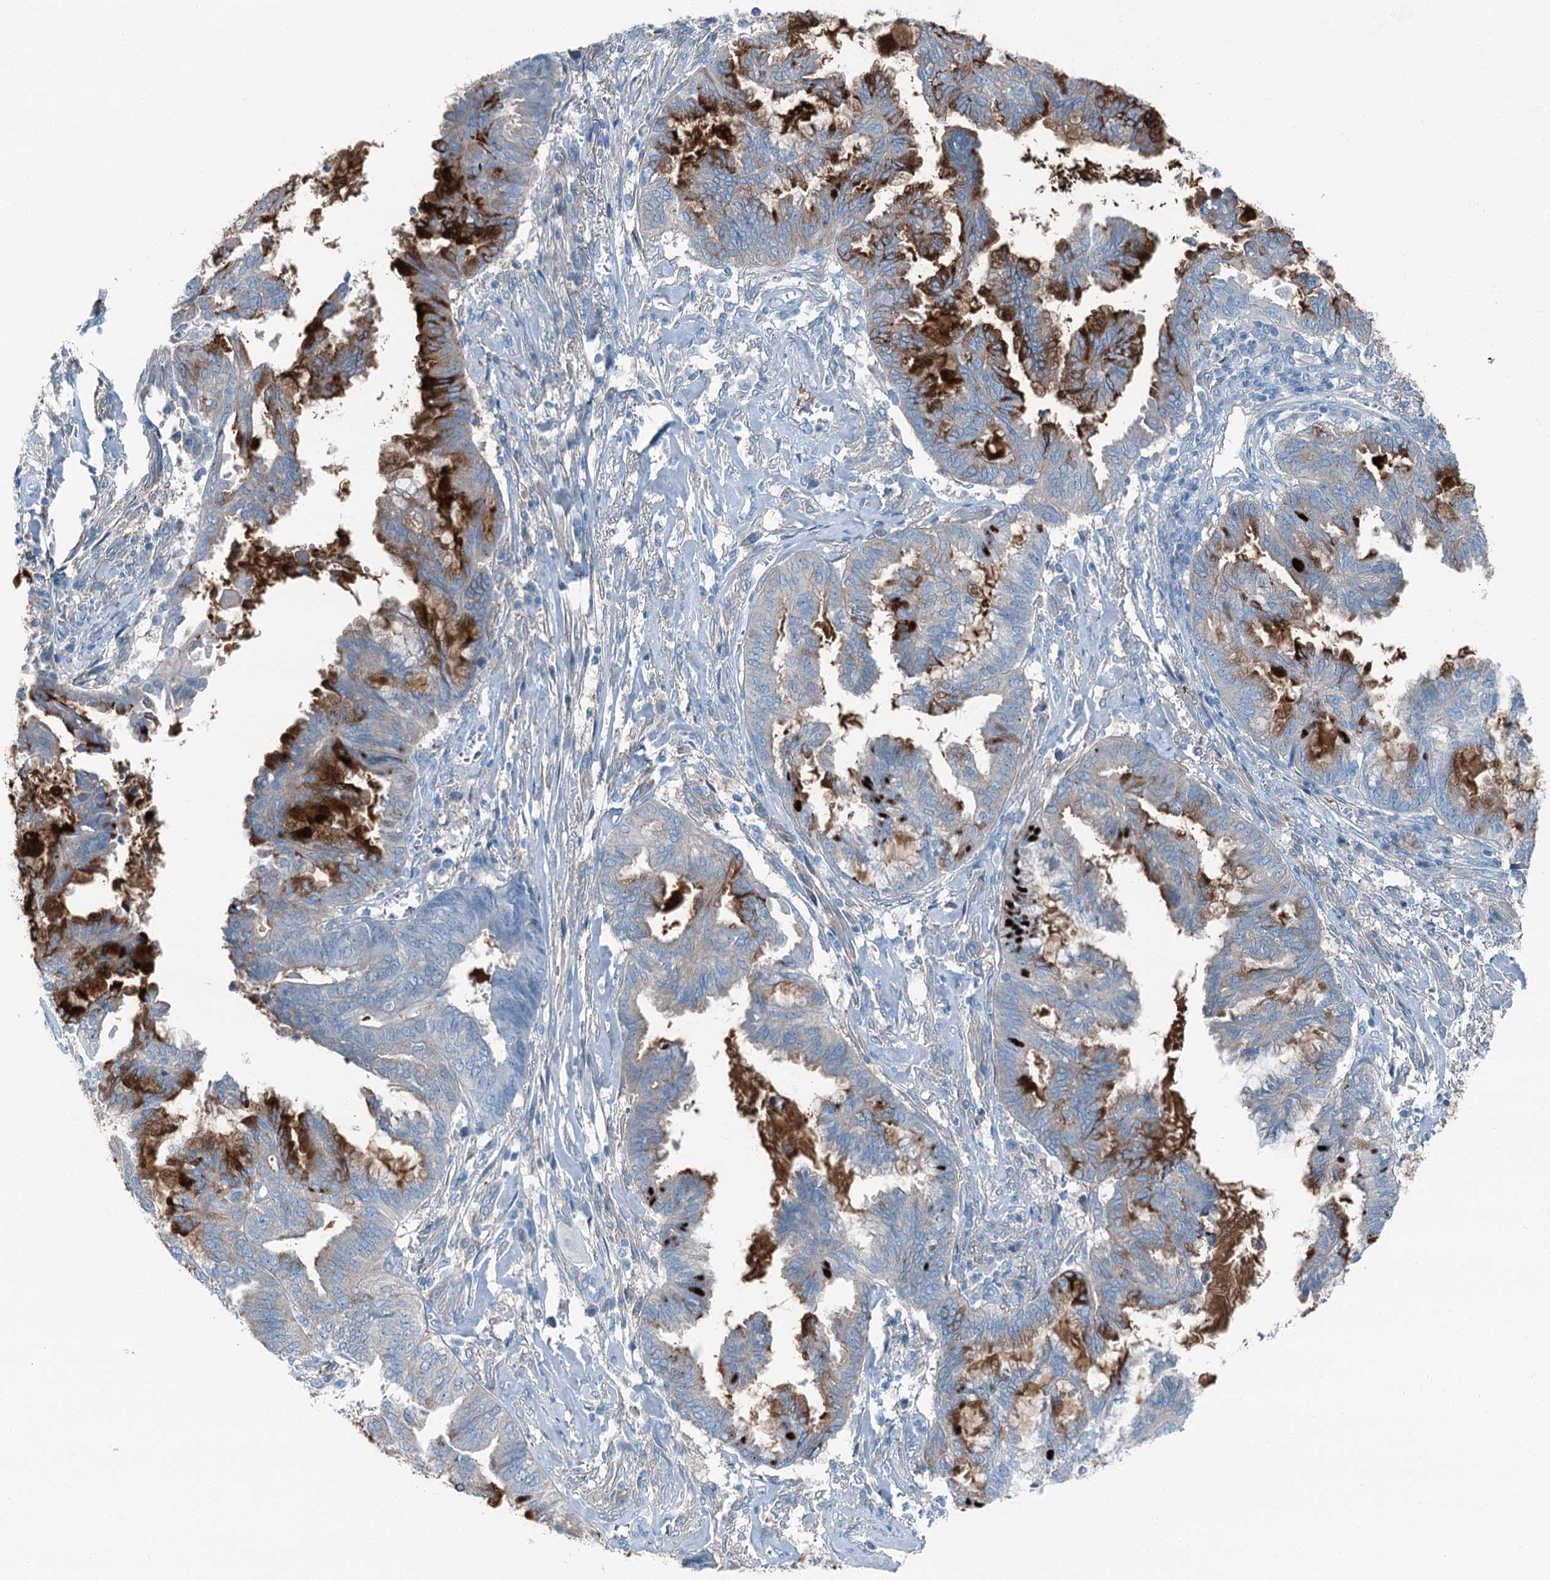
{"staining": {"intensity": "strong", "quantity": "<25%", "location": "cytoplasmic/membranous"}, "tissue": "endometrial cancer", "cell_type": "Tumor cells", "image_type": "cancer", "snomed": [{"axis": "morphology", "description": "Adenocarcinoma, NOS"}, {"axis": "topography", "description": "Endometrium"}], "caption": "Immunohistochemistry of endometrial adenocarcinoma displays medium levels of strong cytoplasmic/membranous expression in about <25% of tumor cells.", "gene": "AXL", "patient": {"sex": "female", "age": 86}}